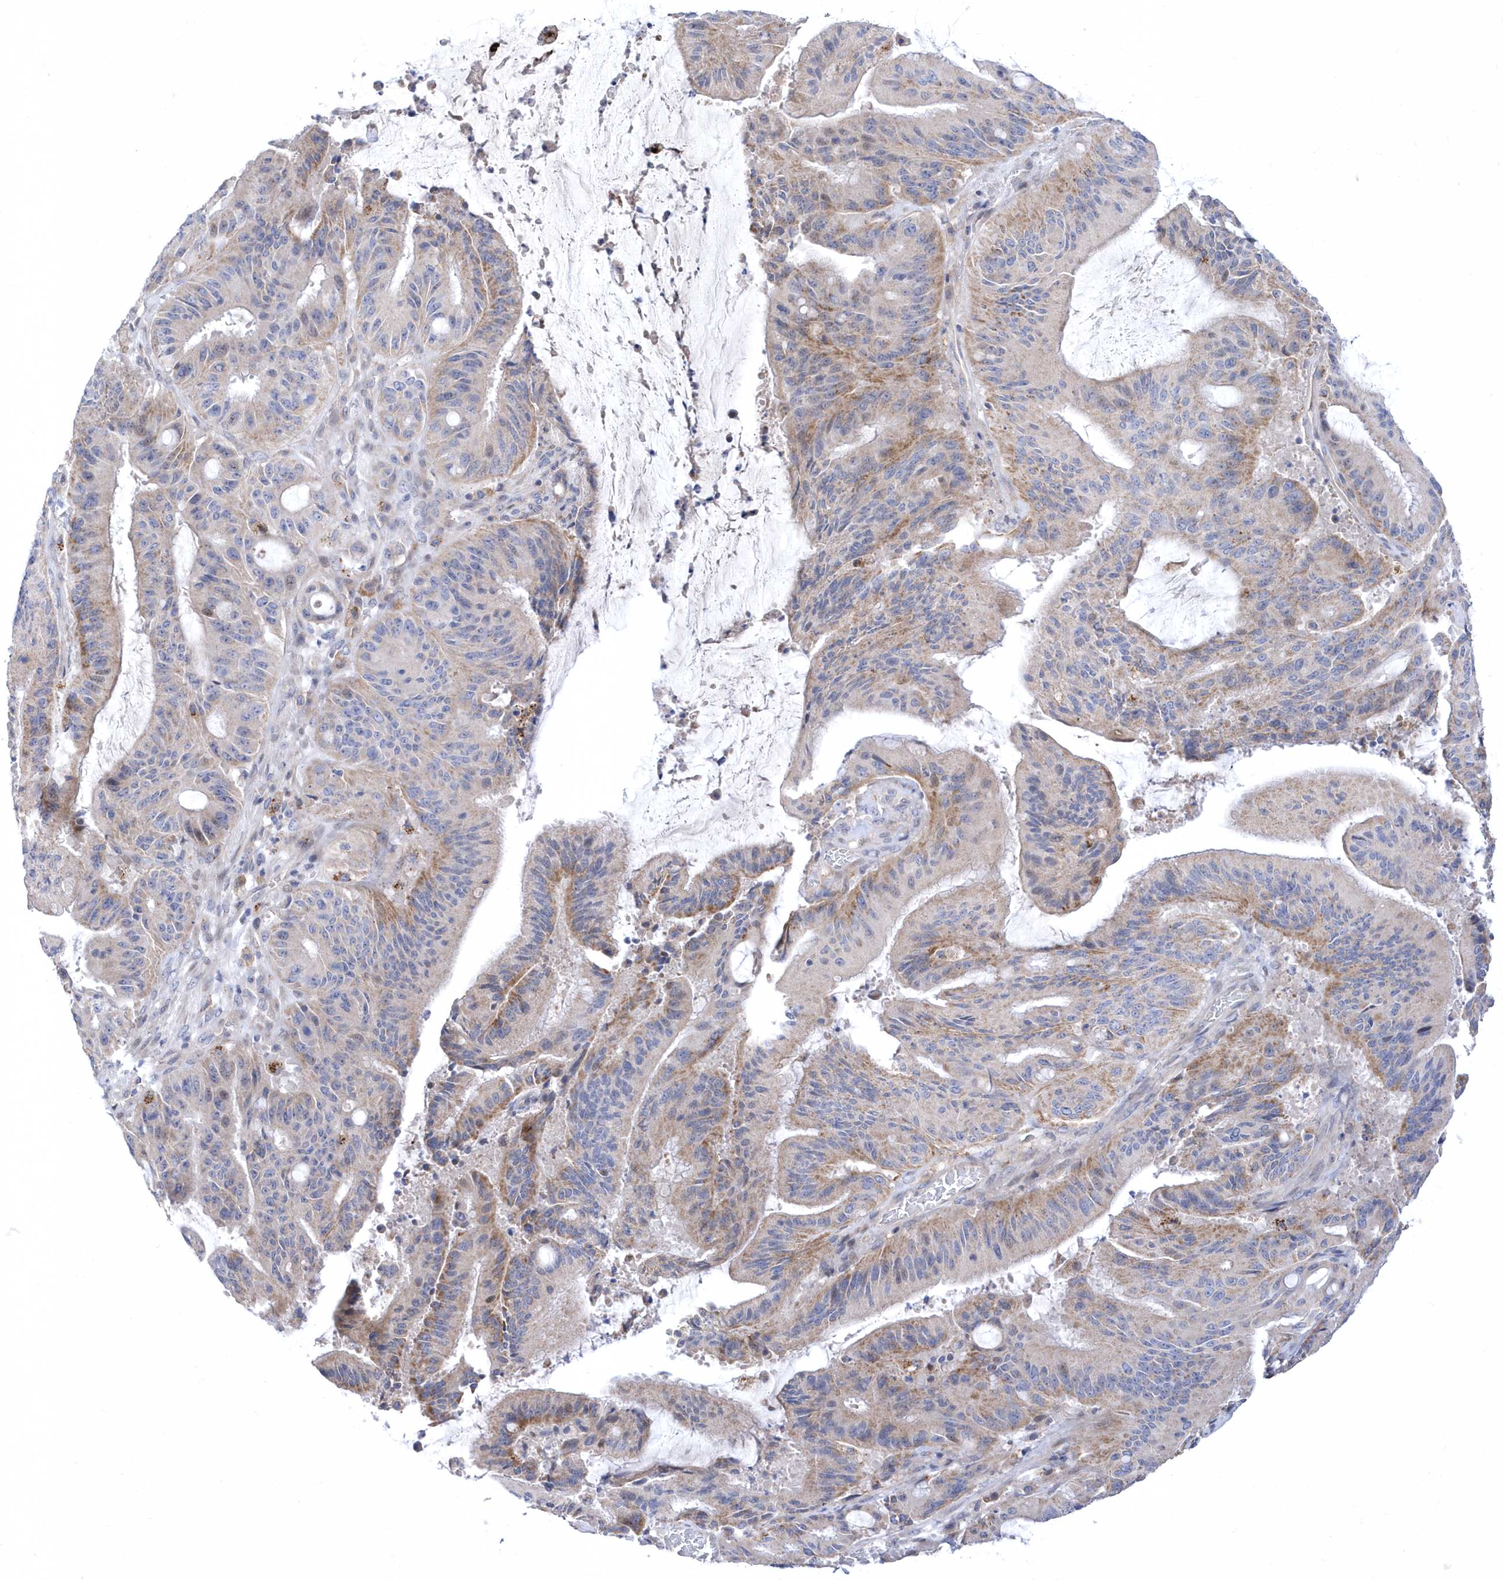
{"staining": {"intensity": "moderate", "quantity": "25%-75%", "location": "cytoplasmic/membranous"}, "tissue": "liver cancer", "cell_type": "Tumor cells", "image_type": "cancer", "snomed": [{"axis": "morphology", "description": "Normal tissue, NOS"}, {"axis": "morphology", "description": "Cholangiocarcinoma"}, {"axis": "topography", "description": "Liver"}, {"axis": "topography", "description": "Peripheral nerve tissue"}], "caption": "Moderate cytoplasmic/membranous positivity for a protein is present in about 25%-75% of tumor cells of liver cholangiocarcinoma using immunohistochemistry (IHC).", "gene": "LONRF2", "patient": {"sex": "female", "age": 73}}